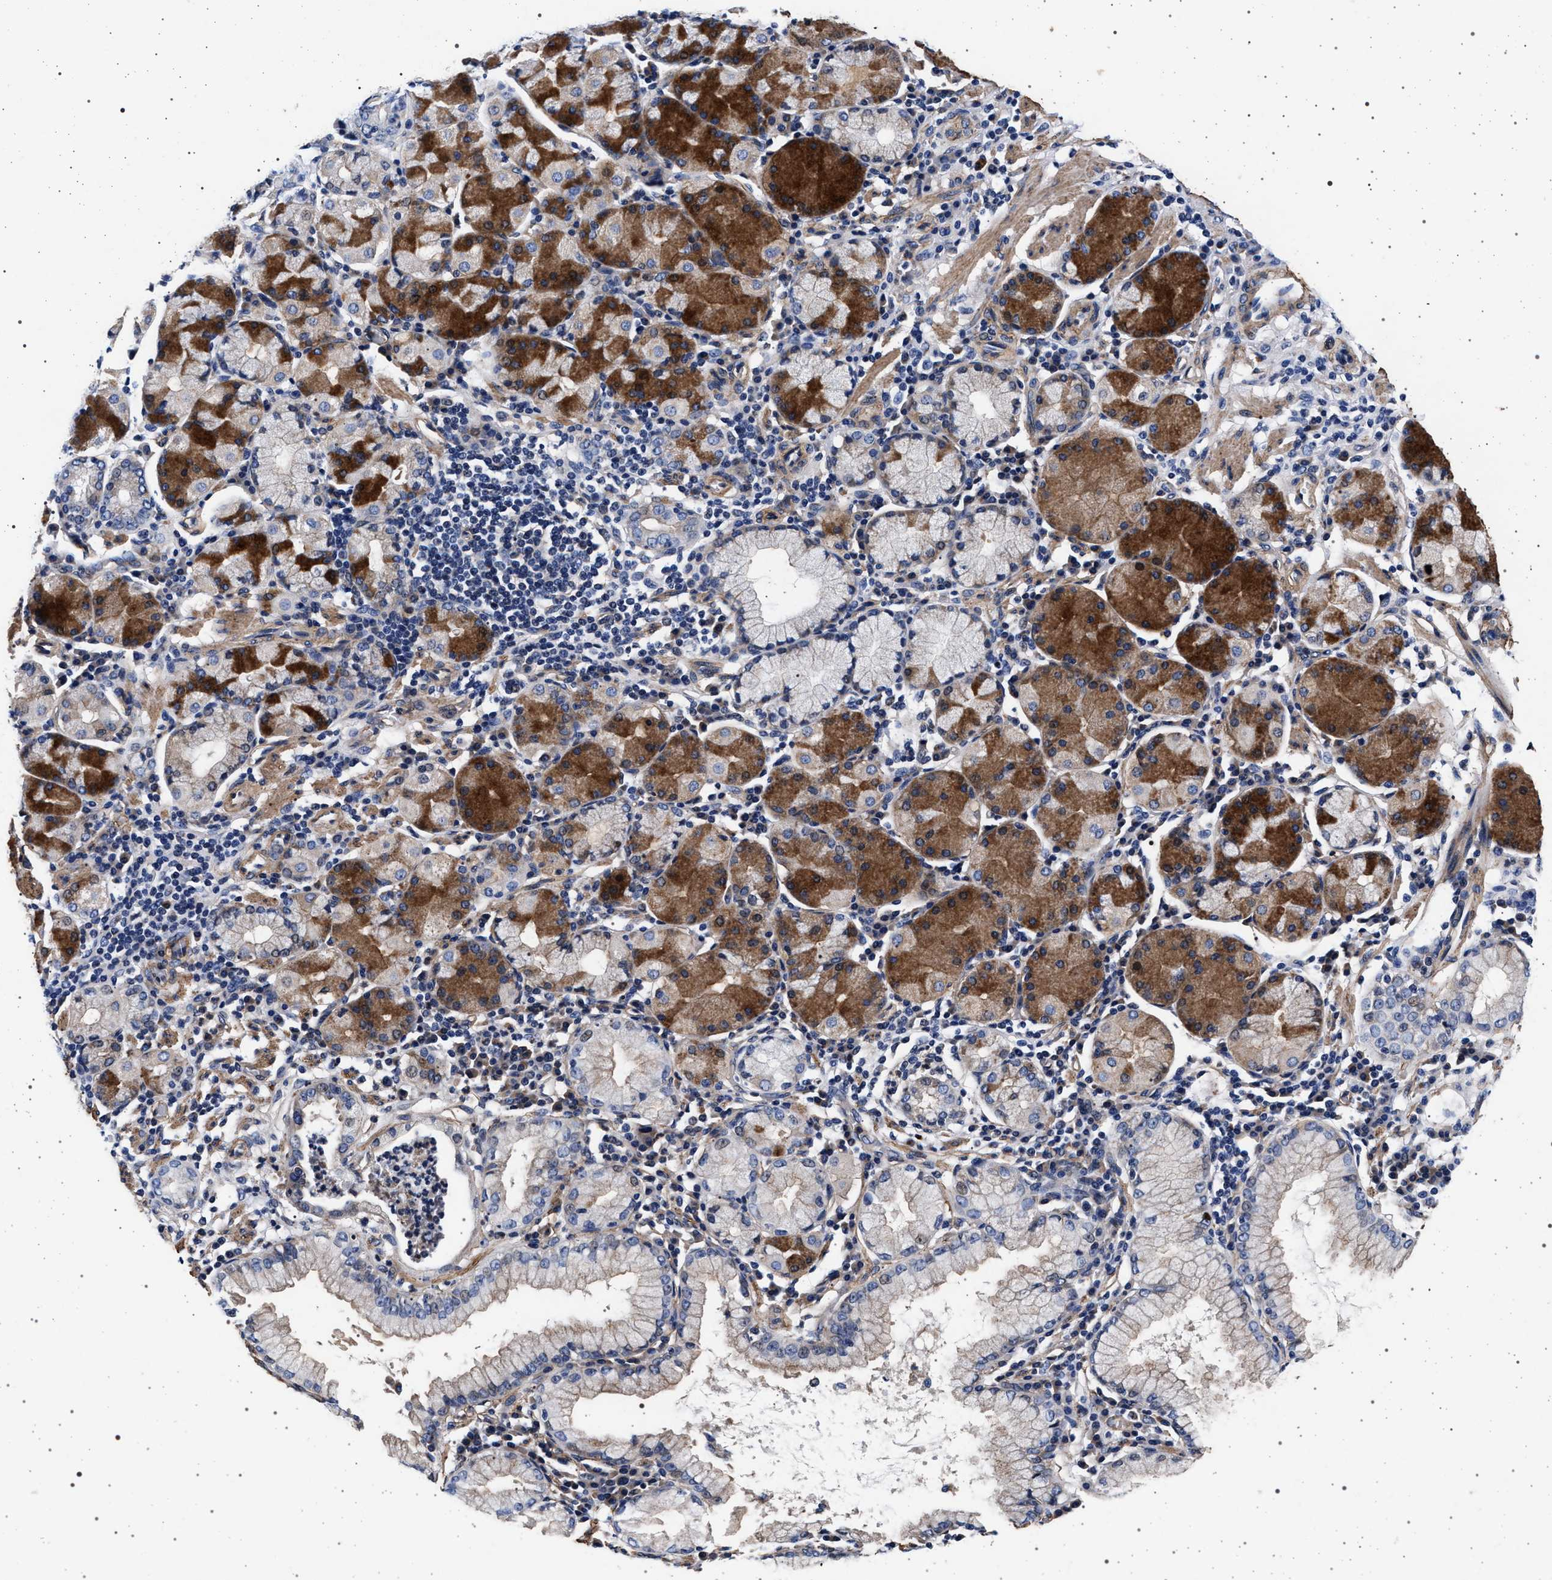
{"staining": {"intensity": "weak", "quantity": ">75%", "location": "cytoplasmic/membranous"}, "tissue": "stomach cancer", "cell_type": "Tumor cells", "image_type": "cancer", "snomed": [{"axis": "morphology", "description": "Adenocarcinoma, NOS"}, {"axis": "topography", "description": "Stomach"}], "caption": "Stomach cancer (adenocarcinoma) was stained to show a protein in brown. There is low levels of weak cytoplasmic/membranous positivity in approximately >75% of tumor cells. (DAB = brown stain, brightfield microscopy at high magnification).", "gene": "KCNK6", "patient": {"sex": "male", "age": 82}}